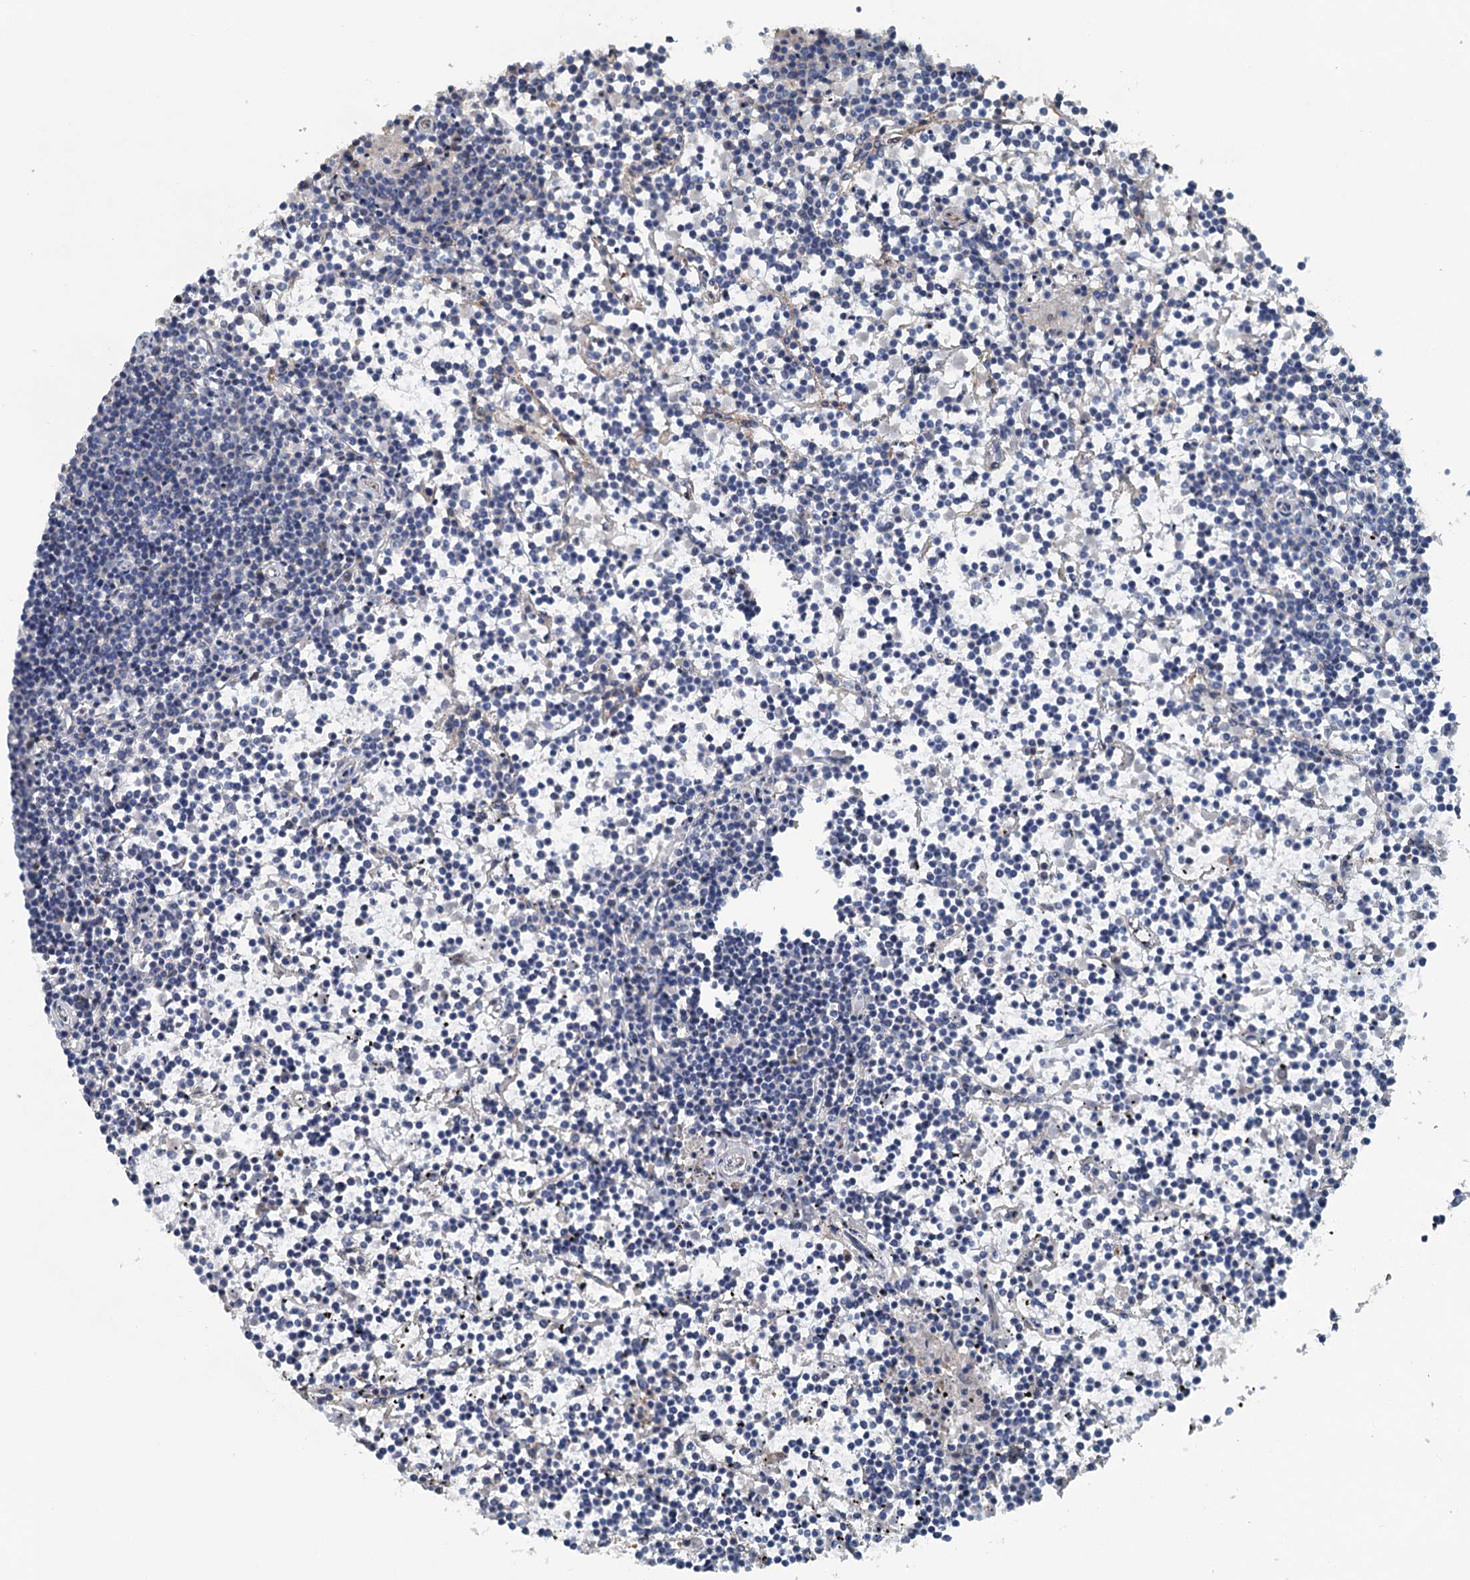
{"staining": {"intensity": "negative", "quantity": "none", "location": "none"}, "tissue": "lymphoma", "cell_type": "Tumor cells", "image_type": "cancer", "snomed": [{"axis": "morphology", "description": "Malignant lymphoma, non-Hodgkin's type, Low grade"}, {"axis": "topography", "description": "Spleen"}], "caption": "Immunohistochemical staining of low-grade malignant lymphoma, non-Hodgkin's type shows no significant expression in tumor cells.", "gene": "TEDC1", "patient": {"sex": "female", "age": 19}}